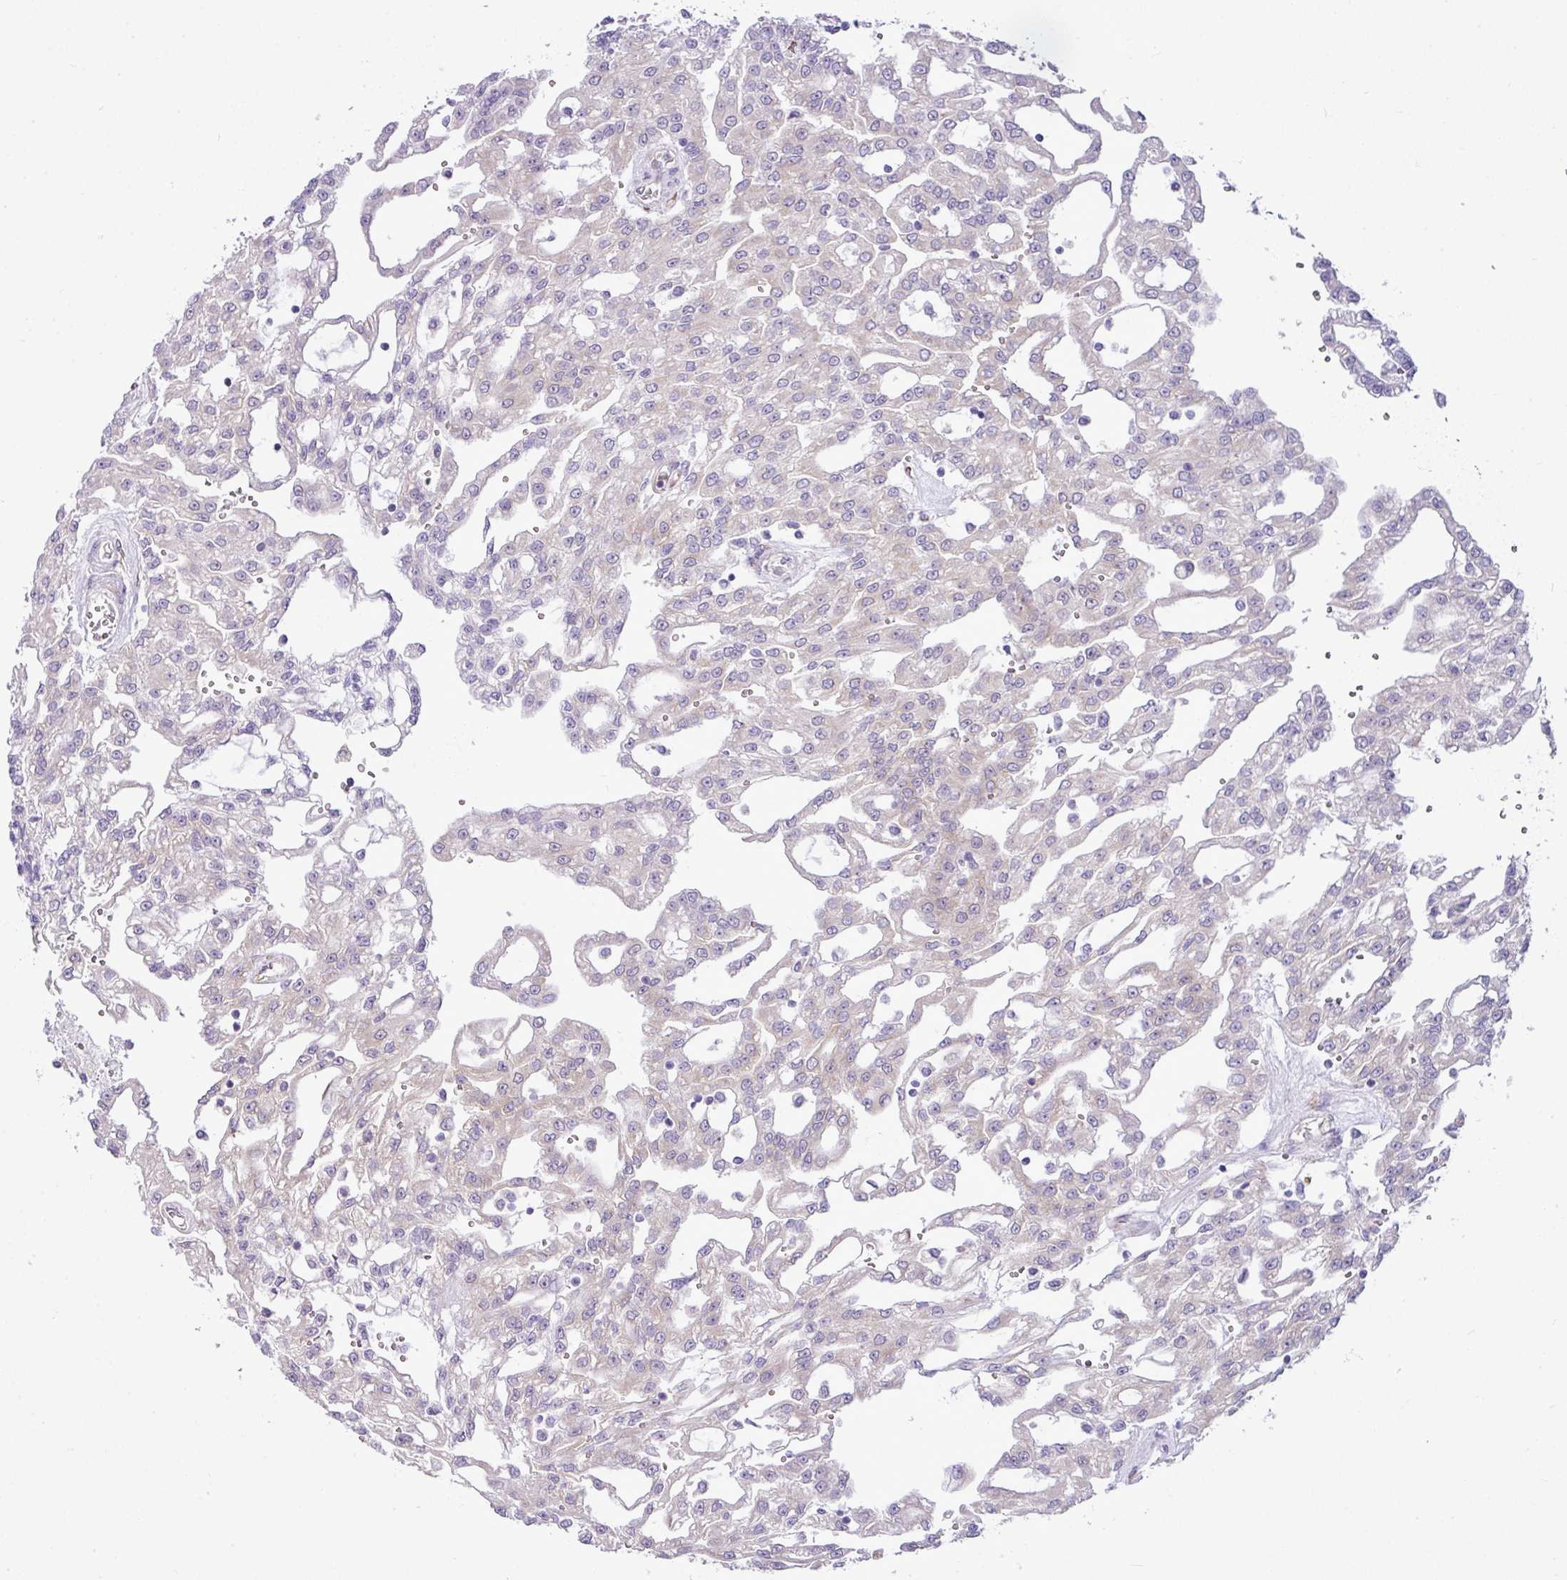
{"staining": {"intensity": "negative", "quantity": "none", "location": "none"}, "tissue": "renal cancer", "cell_type": "Tumor cells", "image_type": "cancer", "snomed": [{"axis": "morphology", "description": "Adenocarcinoma, NOS"}, {"axis": "topography", "description": "Kidney"}], "caption": "An immunohistochemistry (IHC) image of renal adenocarcinoma is shown. There is no staining in tumor cells of renal adenocarcinoma. Nuclei are stained in blue.", "gene": "CFAP97", "patient": {"sex": "male", "age": 63}}